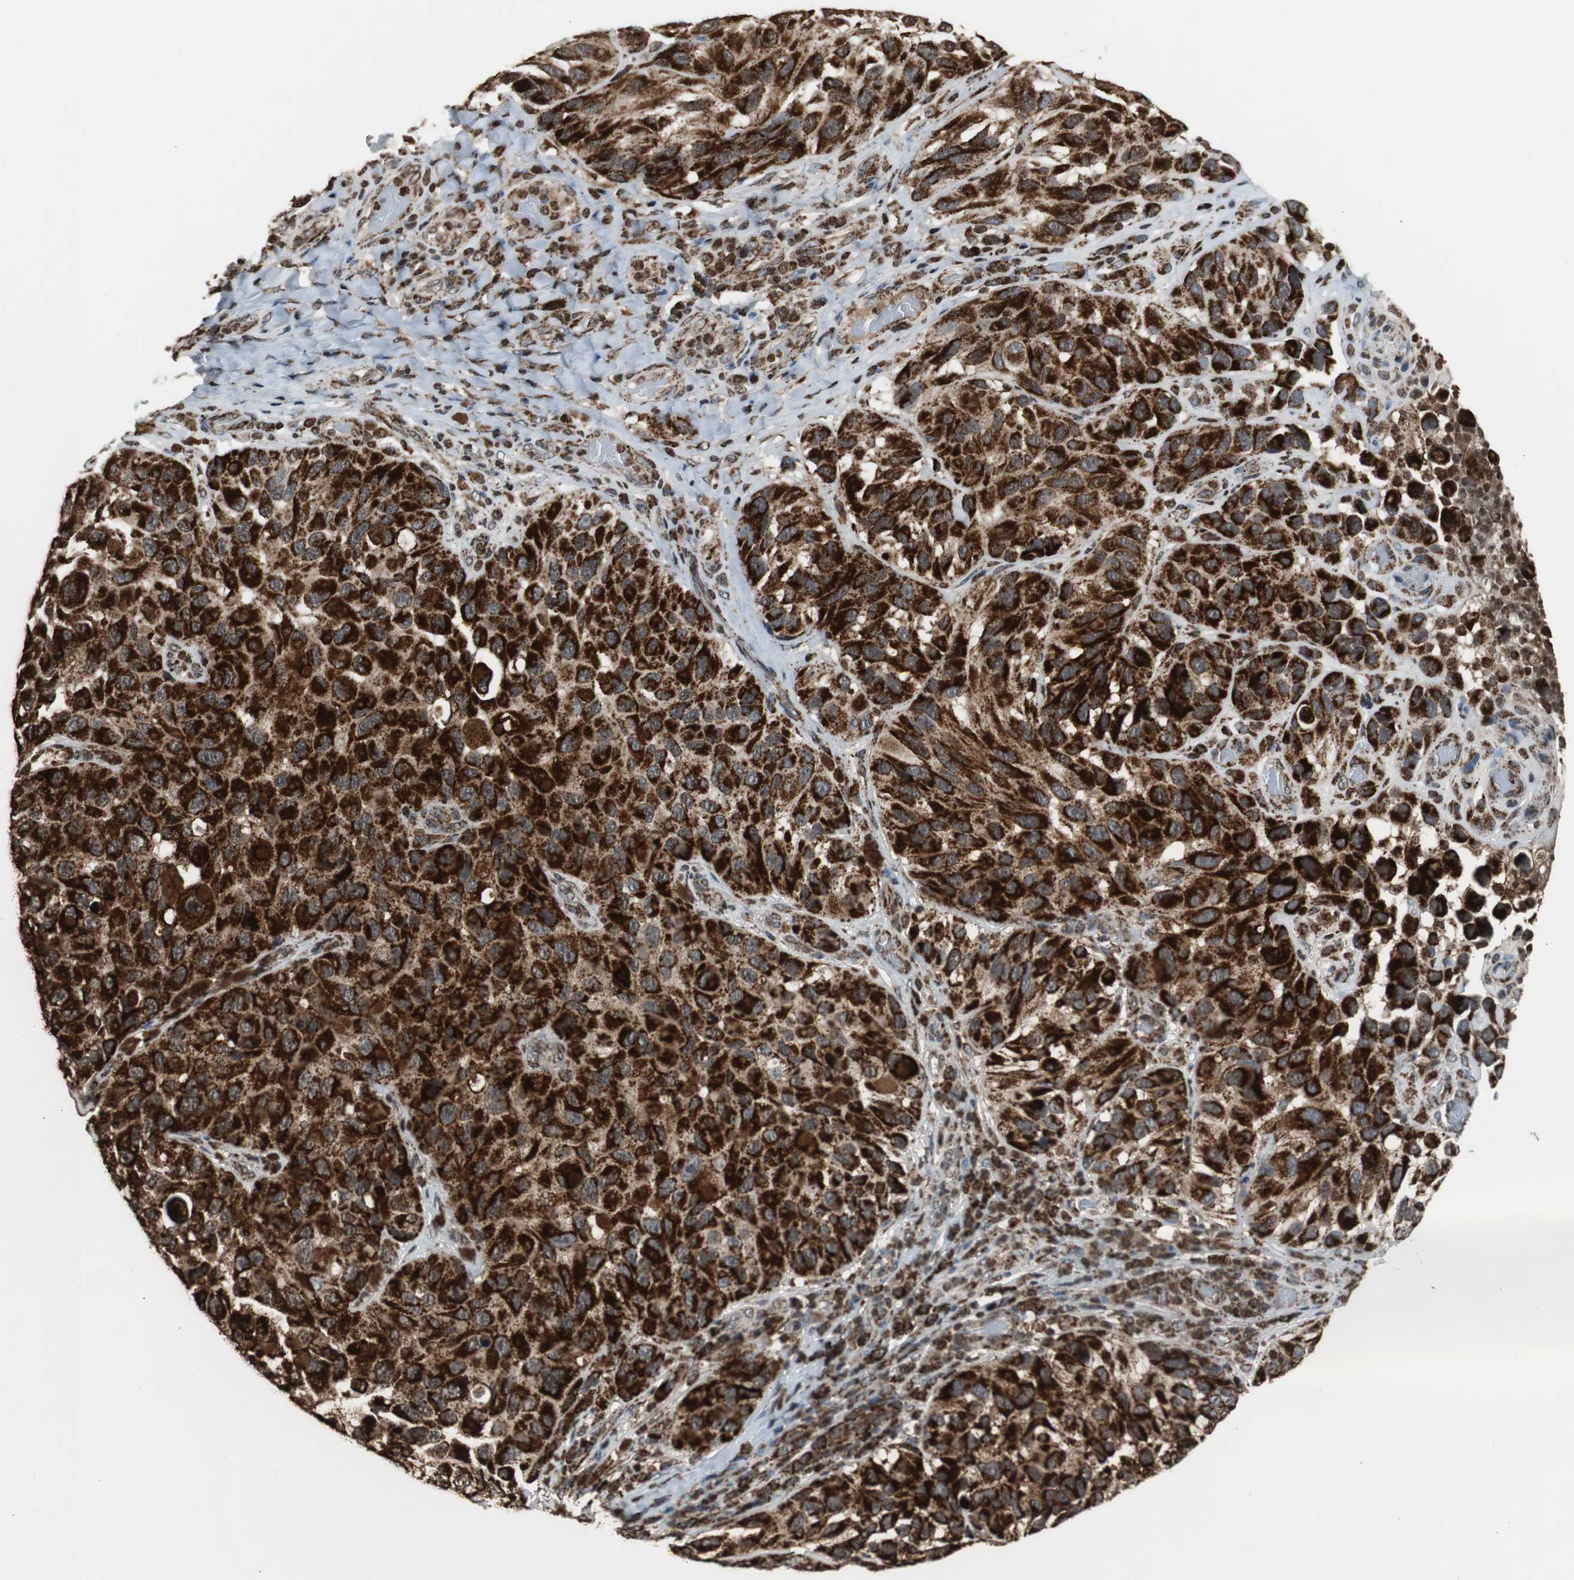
{"staining": {"intensity": "strong", "quantity": ">75%", "location": "cytoplasmic/membranous"}, "tissue": "melanoma", "cell_type": "Tumor cells", "image_type": "cancer", "snomed": [{"axis": "morphology", "description": "Malignant melanoma, NOS"}, {"axis": "topography", "description": "Skin"}], "caption": "Protein analysis of melanoma tissue reveals strong cytoplasmic/membranous staining in about >75% of tumor cells.", "gene": "HSPA9", "patient": {"sex": "female", "age": 73}}